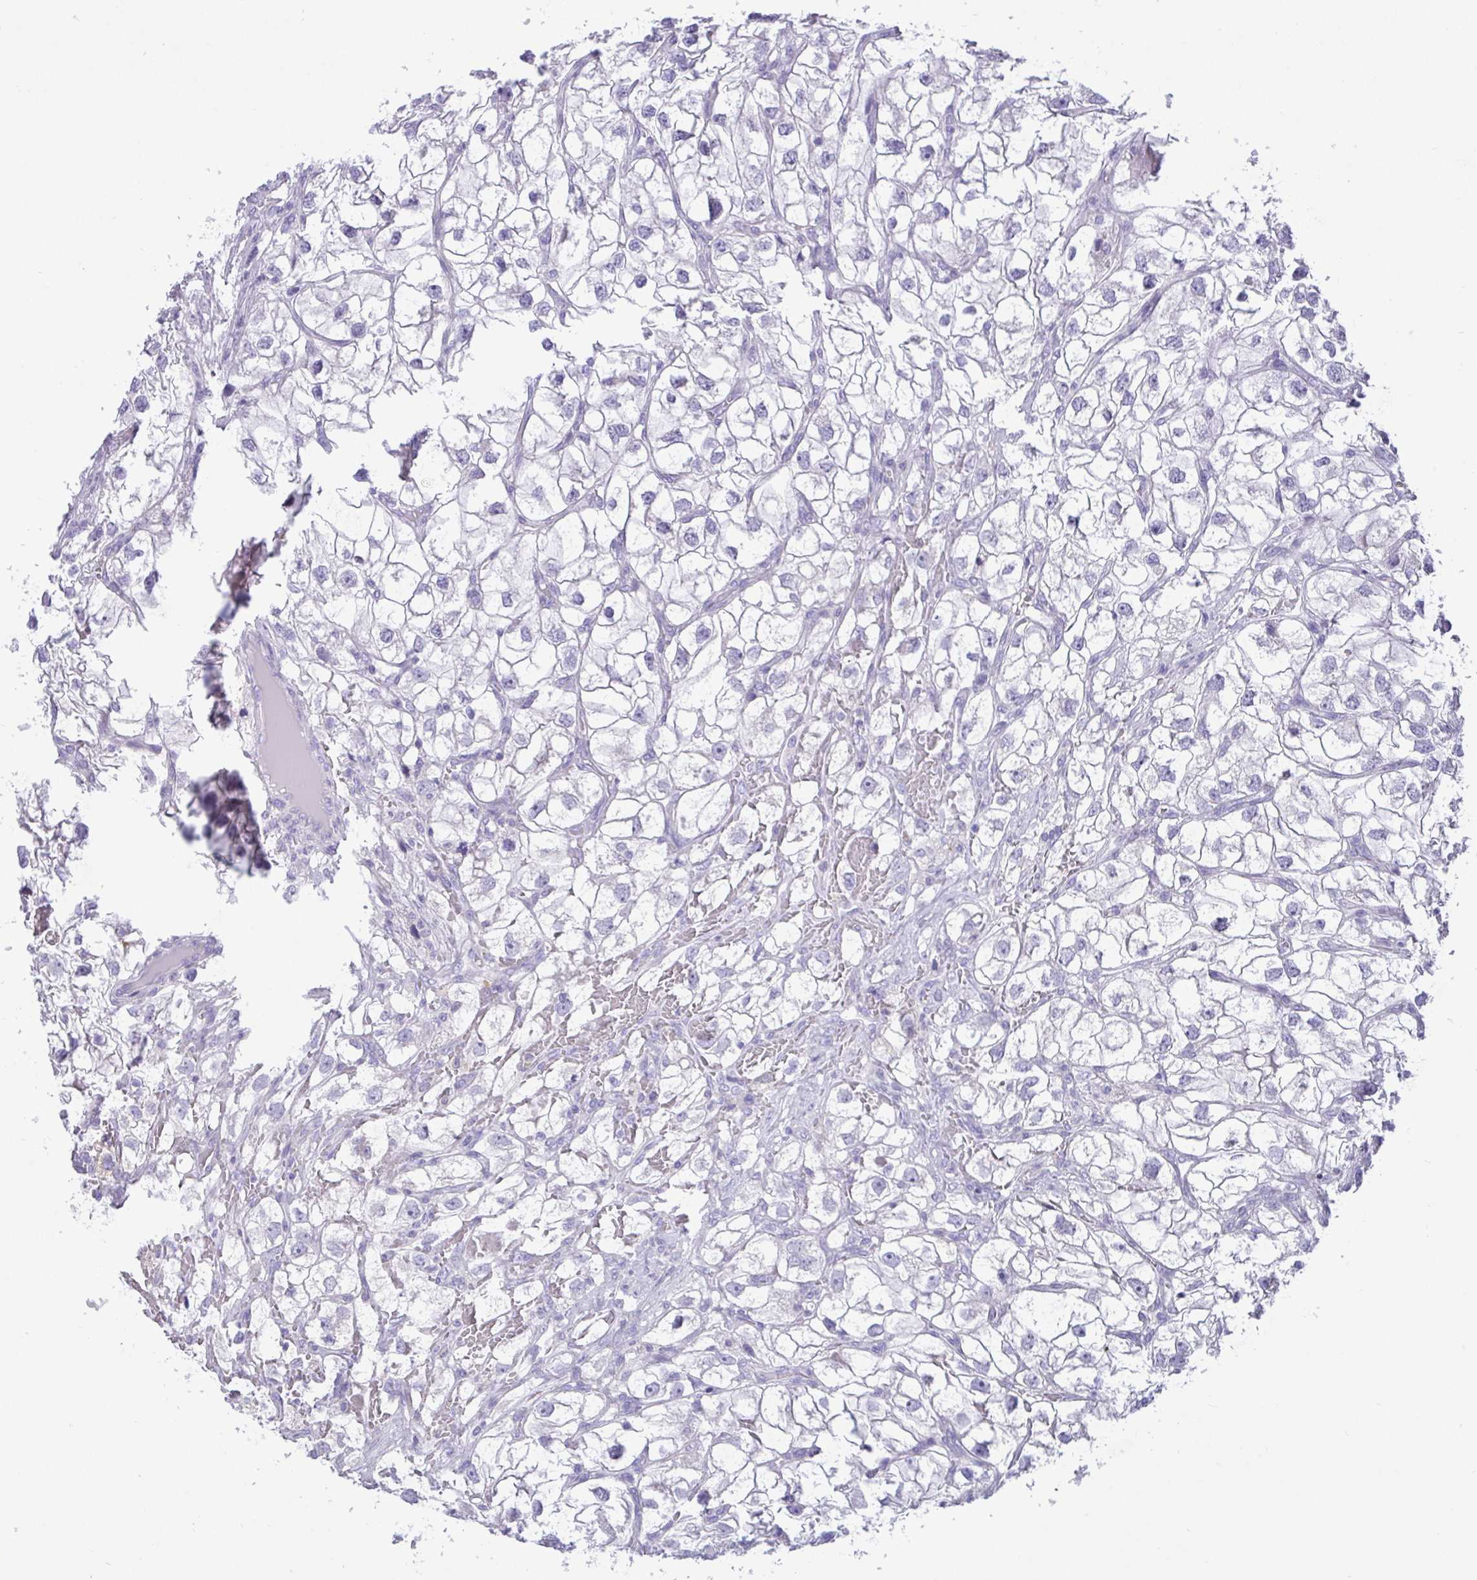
{"staining": {"intensity": "negative", "quantity": "none", "location": "none"}, "tissue": "renal cancer", "cell_type": "Tumor cells", "image_type": "cancer", "snomed": [{"axis": "morphology", "description": "Adenocarcinoma, NOS"}, {"axis": "topography", "description": "Kidney"}], "caption": "A histopathology image of renal cancer stained for a protein exhibits no brown staining in tumor cells.", "gene": "C4orf33", "patient": {"sex": "male", "age": 59}}